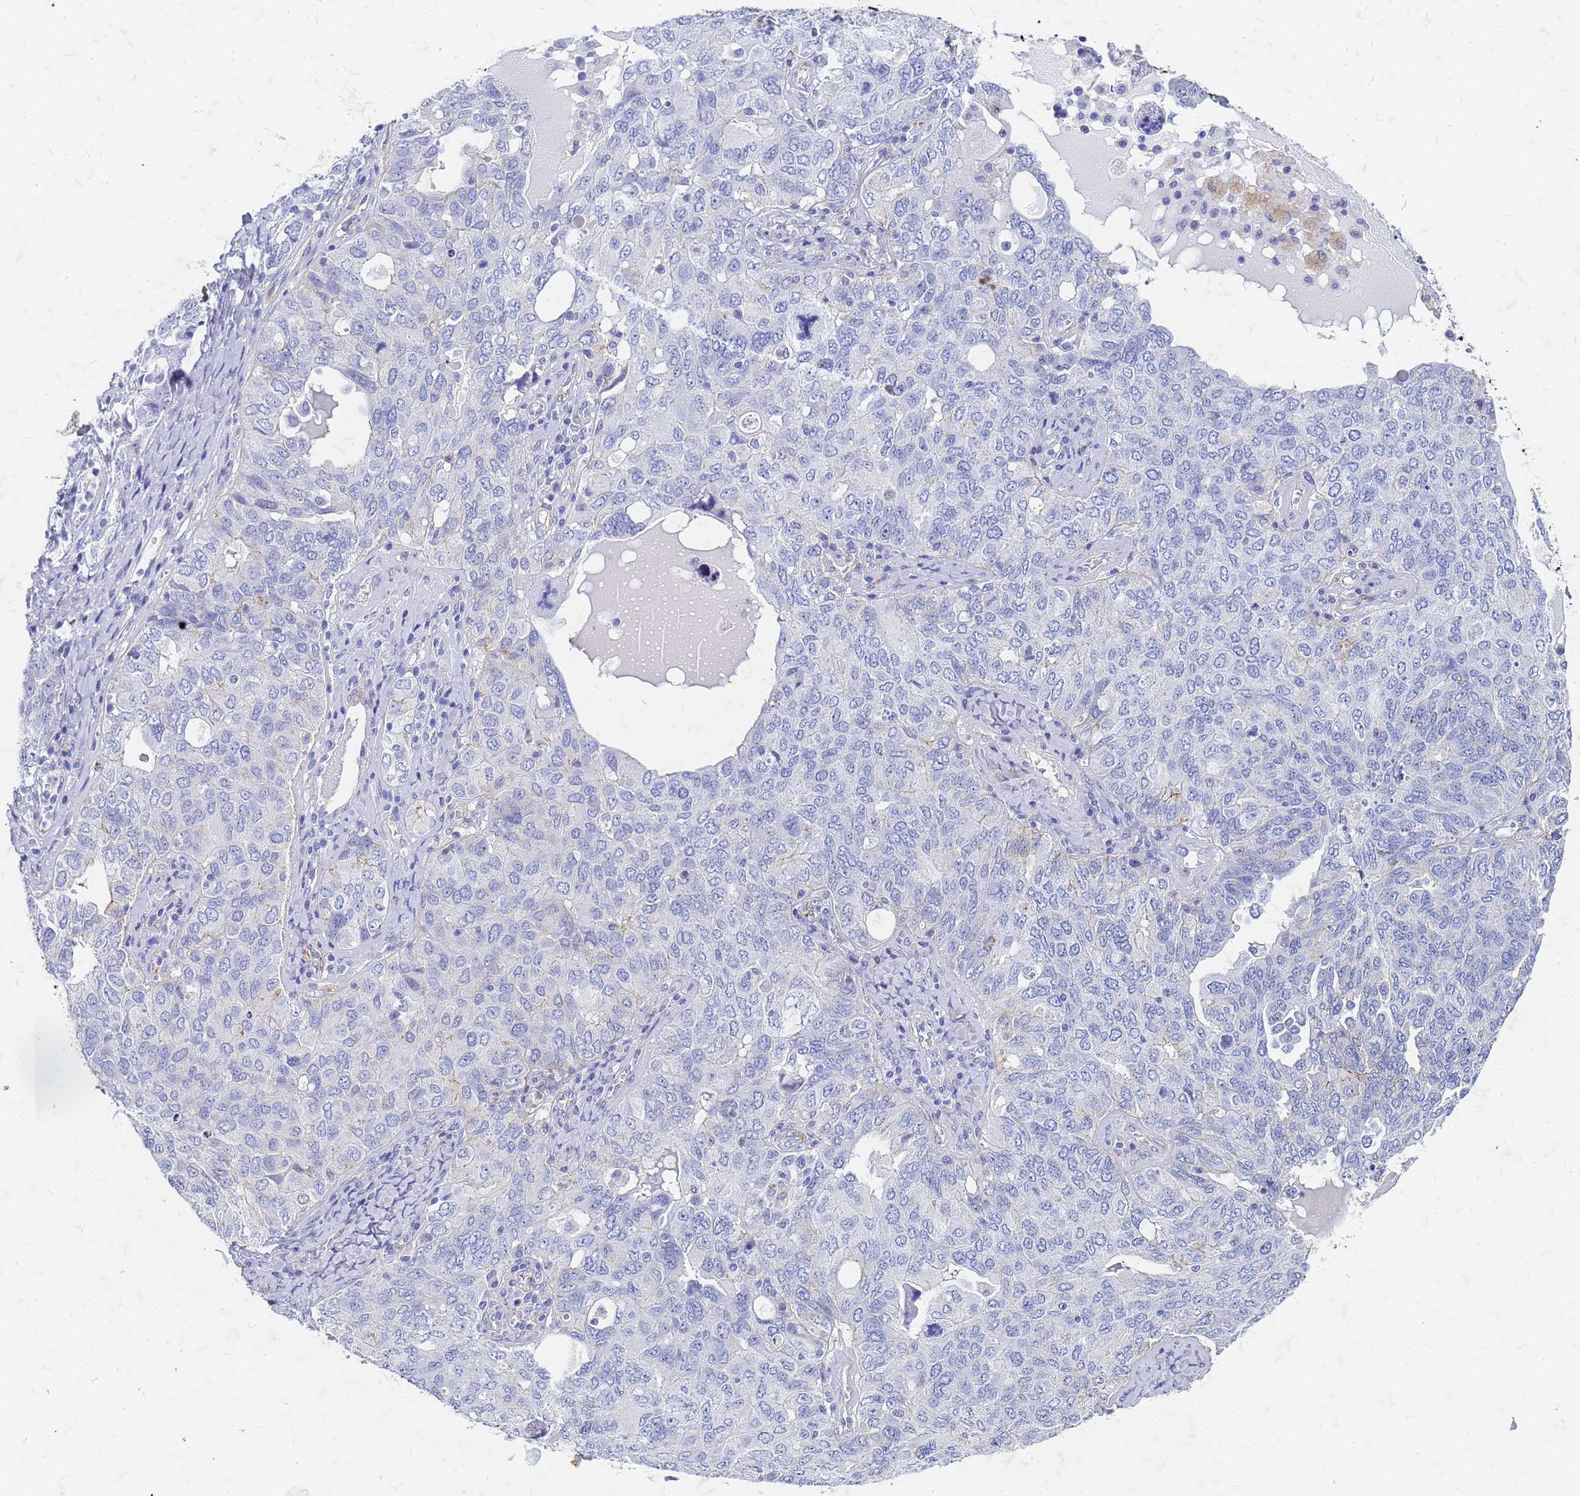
{"staining": {"intensity": "negative", "quantity": "none", "location": "none"}, "tissue": "ovarian cancer", "cell_type": "Tumor cells", "image_type": "cancer", "snomed": [{"axis": "morphology", "description": "Carcinoma, endometroid"}, {"axis": "topography", "description": "Ovary"}], "caption": "Immunohistochemical staining of ovarian cancer reveals no significant expression in tumor cells.", "gene": "TRIM64B", "patient": {"sex": "female", "age": 62}}